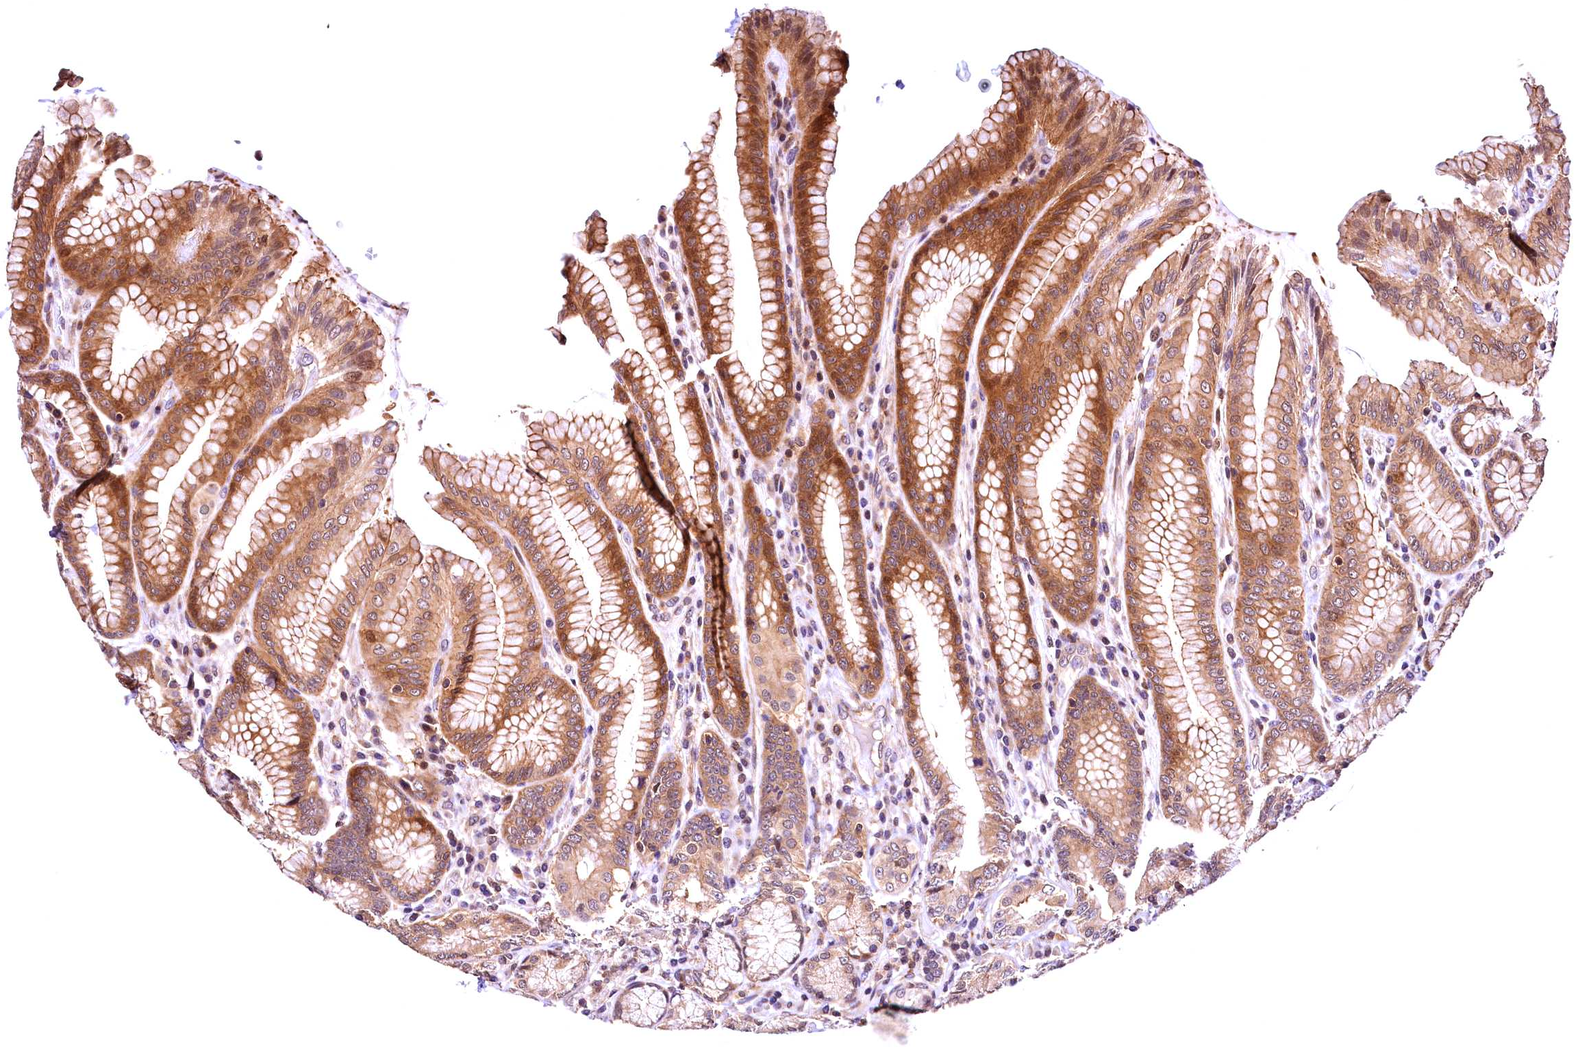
{"staining": {"intensity": "moderate", "quantity": "25%-75%", "location": "cytoplasmic/membranous,nuclear"}, "tissue": "stomach", "cell_type": "Glandular cells", "image_type": "normal", "snomed": [{"axis": "morphology", "description": "Normal tissue, NOS"}, {"axis": "topography", "description": "Stomach, upper"}, {"axis": "topography", "description": "Stomach, lower"}], "caption": "Immunohistochemistry (IHC) image of benign stomach stained for a protein (brown), which exhibits medium levels of moderate cytoplasmic/membranous,nuclear expression in about 25%-75% of glandular cells.", "gene": "CHORDC1", "patient": {"sex": "female", "age": 76}}